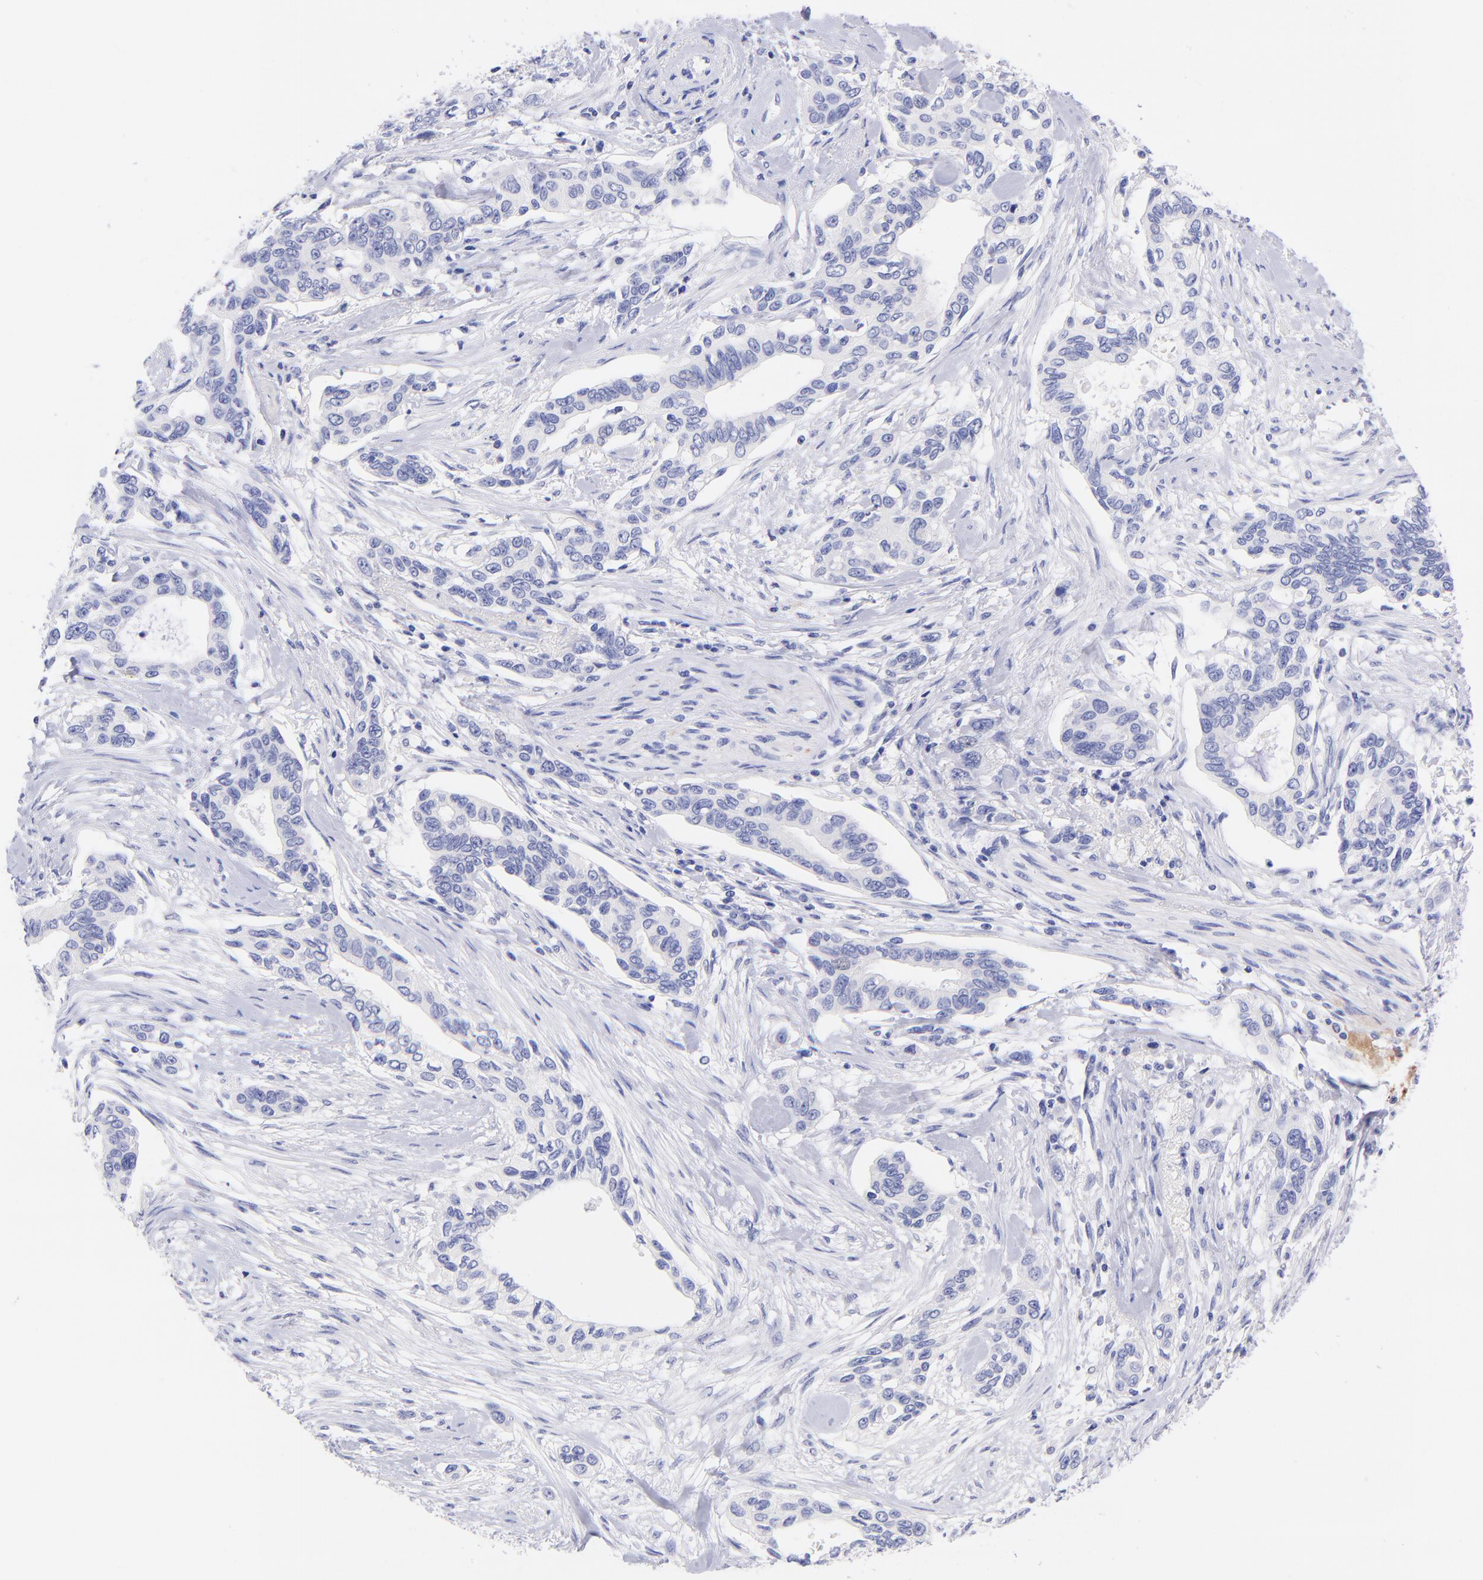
{"staining": {"intensity": "negative", "quantity": "none", "location": "none"}, "tissue": "pancreatic cancer", "cell_type": "Tumor cells", "image_type": "cancer", "snomed": [{"axis": "morphology", "description": "Adenocarcinoma, NOS"}, {"axis": "topography", "description": "Pancreas"}], "caption": "High power microscopy micrograph of an immunohistochemistry (IHC) histopathology image of pancreatic cancer (adenocarcinoma), revealing no significant staining in tumor cells.", "gene": "RAB3B", "patient": {"sex": "female", "age": 60}}